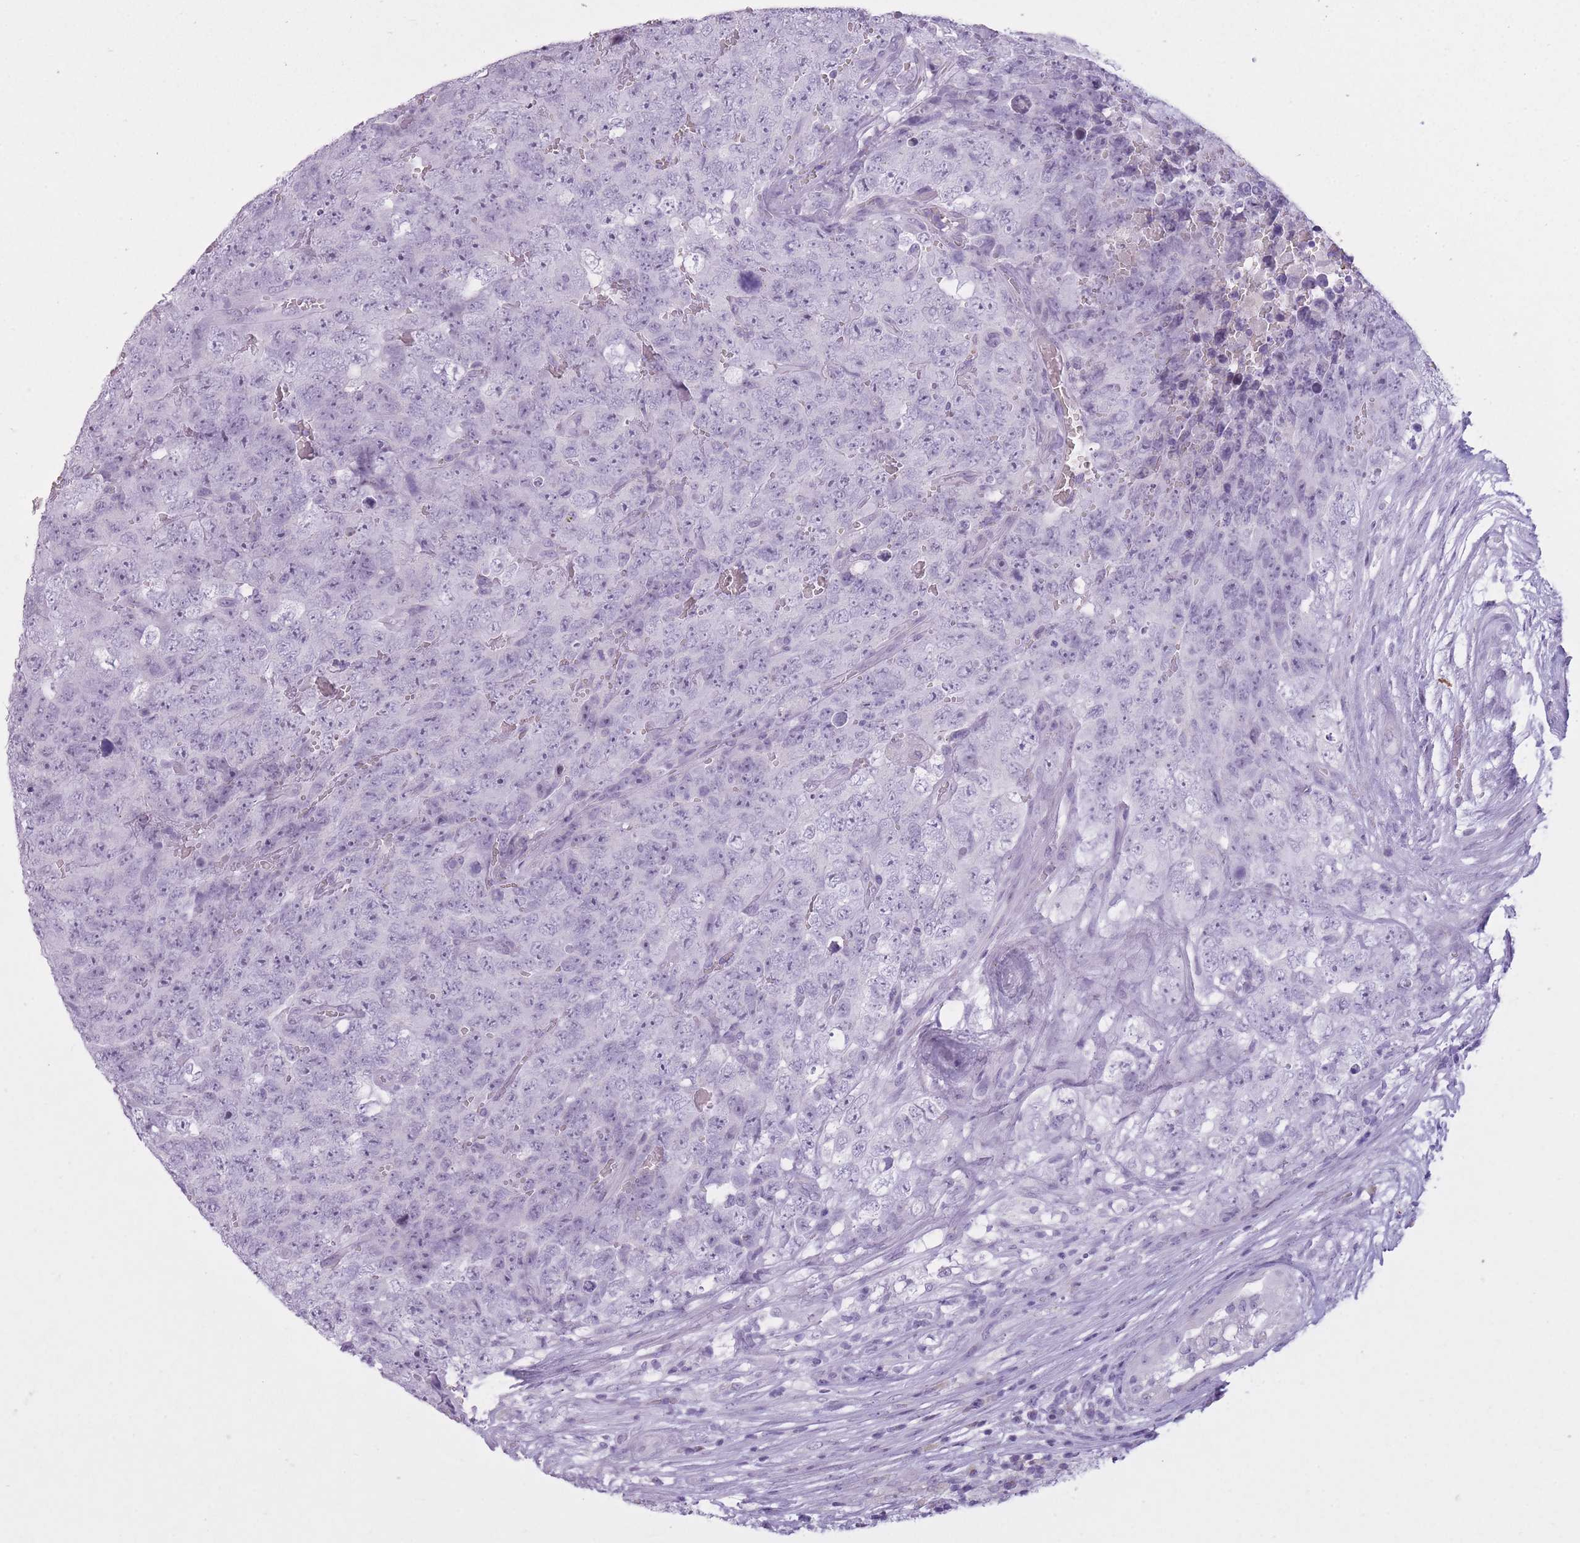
{"staining": {"intensity": "negative", "quantity": "none", "location": "none"}, "tissue": "testis cancer", "cell_type": "Tumor cells", "image_type": "cancer", "snomed": [{"axis": "morphology", "description": "Seminoma, NOS"}, {"axis": "morphology", "description": "Teratoma, malignant, NOS"}, {"axis": "topography", "description": "Testis"}], "caption": "Immunohistochemistry image of neoplastic tissue: human testis teratoma (malignant) stained with DAB (3,3'-diaminobenzidine) reveals no significant protein expression in tumor cells. (Immunohistochemistry (ihc), brightfield microscopy, high magnification).", "gene": "GOLGA6D", "patient": {"sex": "male", "age": 34}}